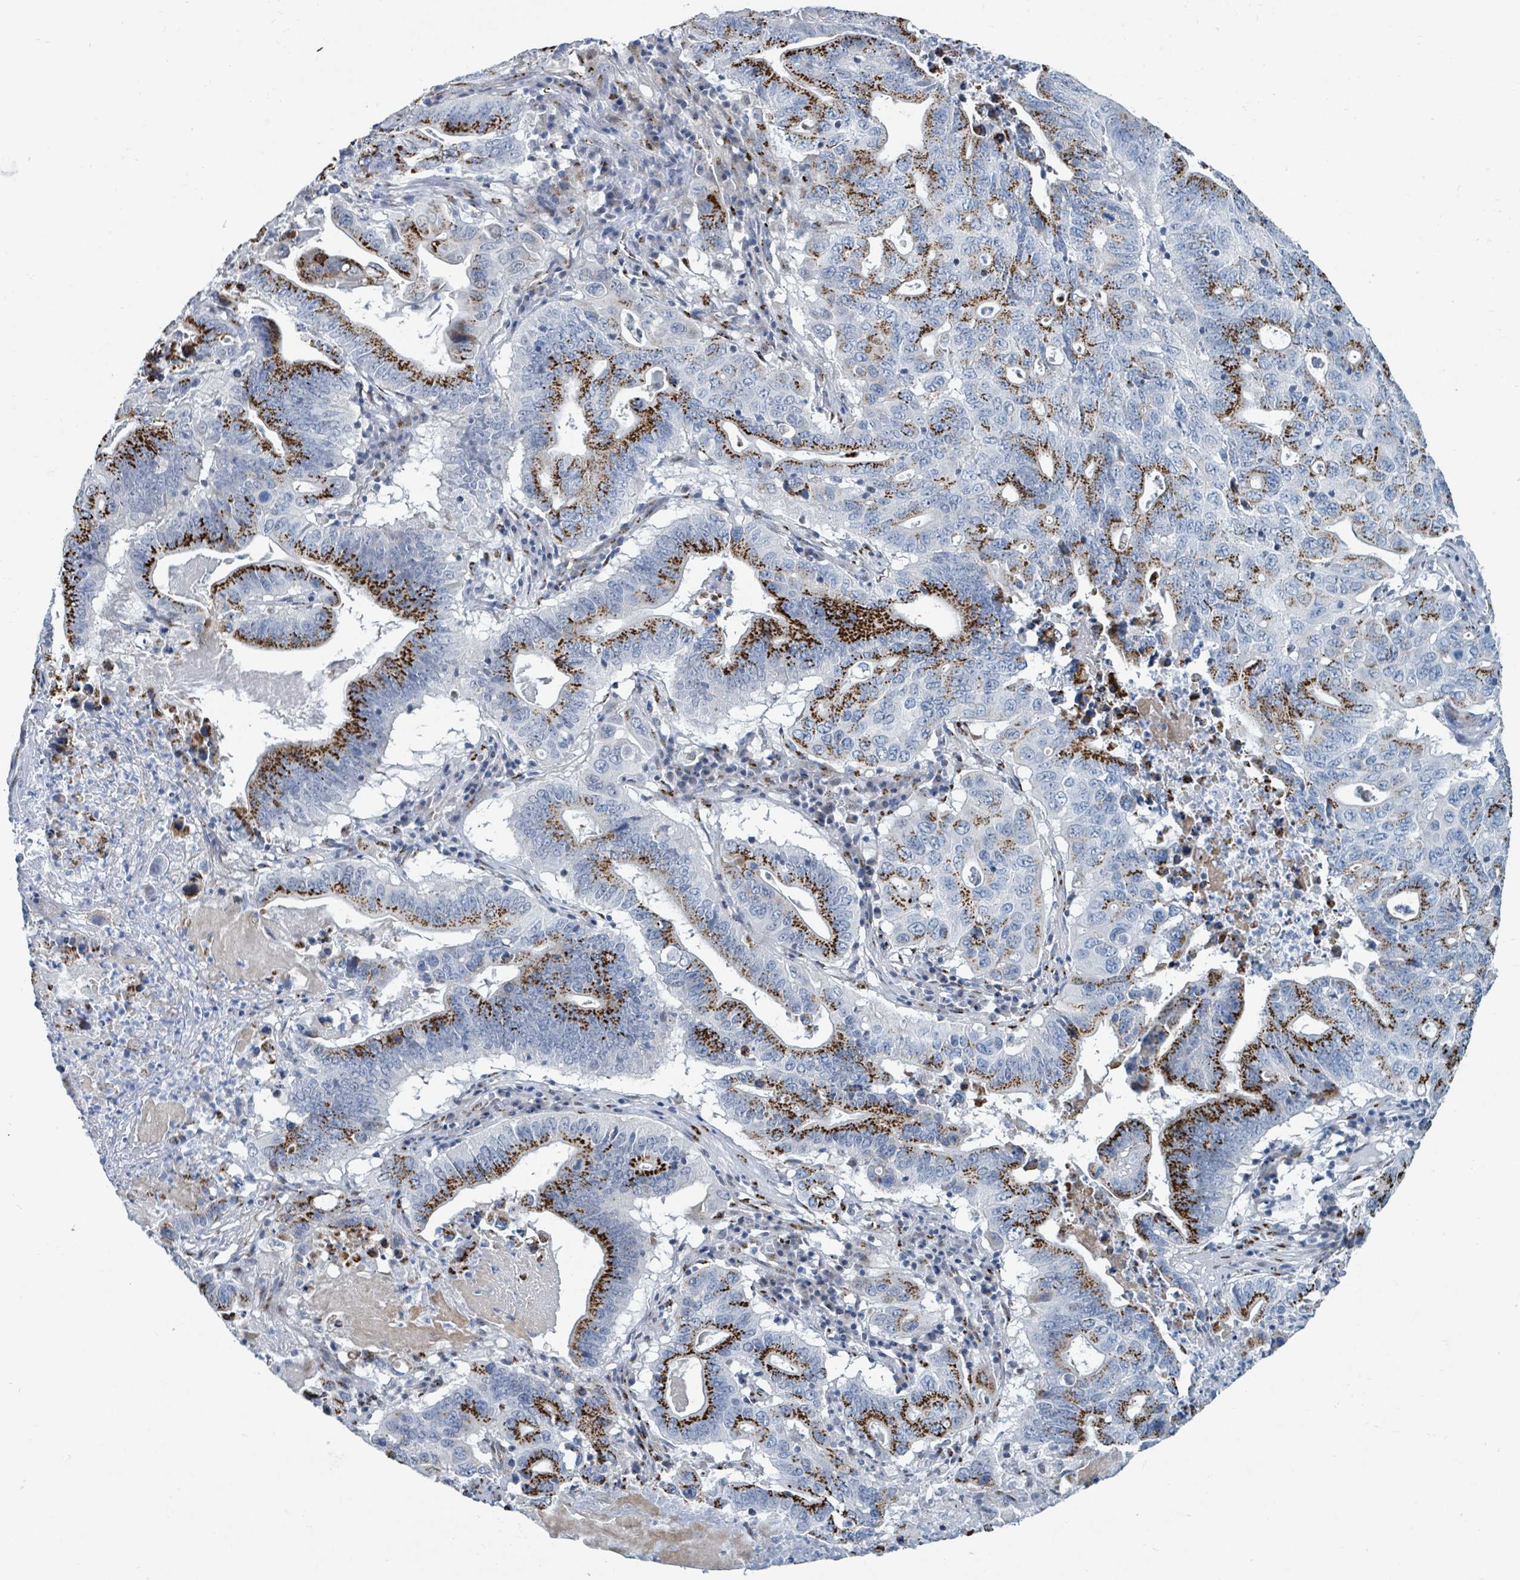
{"staining": {"intensity": "strong", "quantity": "25%-75%", "location": "cytoplasmic/membranous"}, "tissue": "lung cancer", "cell_type": "Tumor cells", "image_type": "cancer", "snomed": [{"axis": "morphology", "description": "Adenocarcinoma, NOS"}, {"axis": "topography", "description": "Lung"}], "caption": "This micrograph demonstrates immunohistochemistry (IHC) staining of lung cancer (adenocarcinoma), with high strong cytoplasmic/membranous positivity in about 25%-75% of tumor cells.", "gene": "DCAF5", "patient": {"sex": "female", "age": 60}}